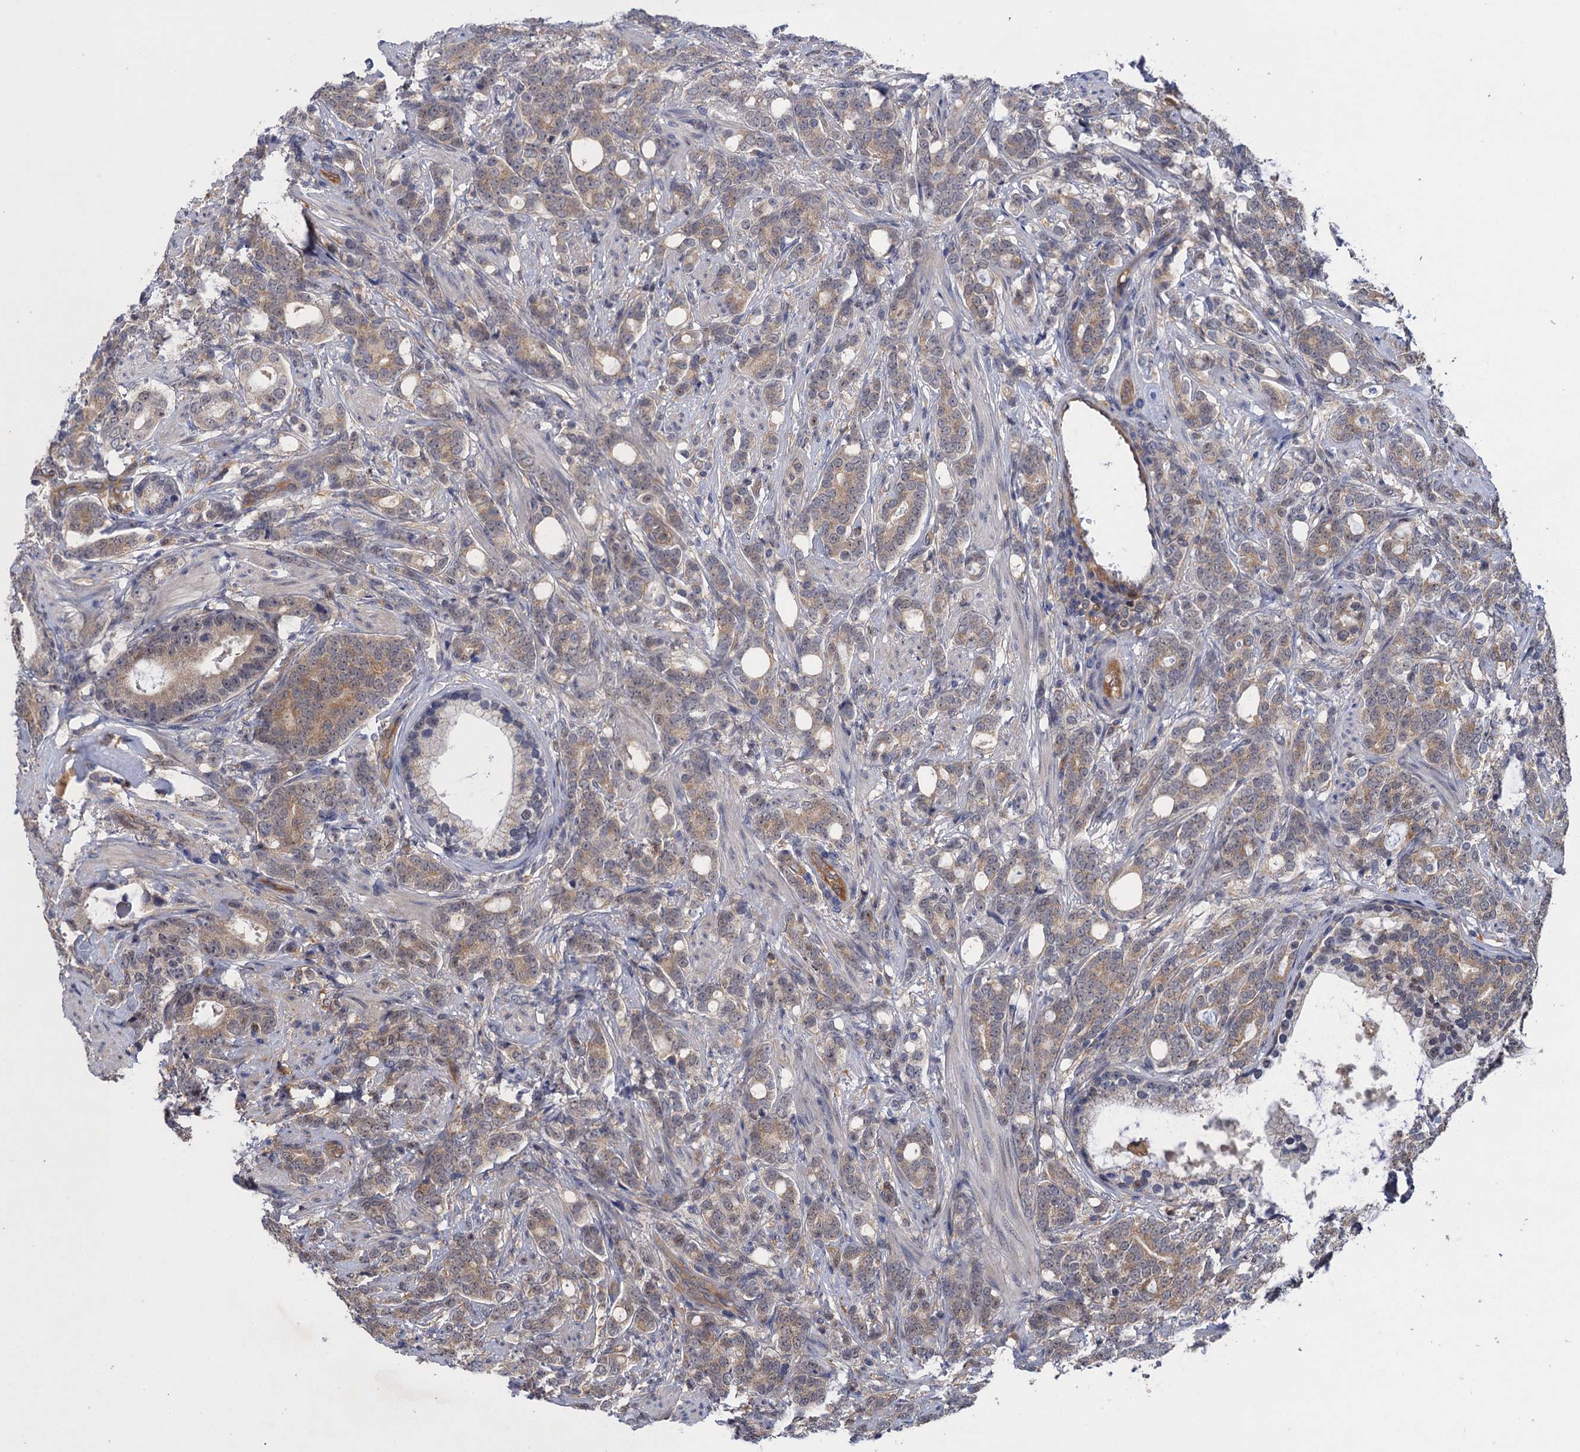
{"staining": {"intensity": "moderate", "quantity": "25%-75%", "location": "cytoplasmic/membranous"}, "tissue": "prostate cancer", "cell_type": "Tumor cells", "image_type": "cancer", "snomed": [{"axis": "morphology", "description": "Adenocarcinoma, Low grade"}, {"axis": "topography", "description": "Prostate"}], "caption": "IHC micrograph of neoplastic tissue: human adenocarcinoma (low-grade) (prostate) stained using immunohistochemistry shows medium levels of moderate protein expression localized specifically in the cytoplasmic/membranous of tumor cells, appearing as a cytoplasmic/membranous brown color.", "gene": "NEK8", "patient": {"sex": "male", "age": 71}}